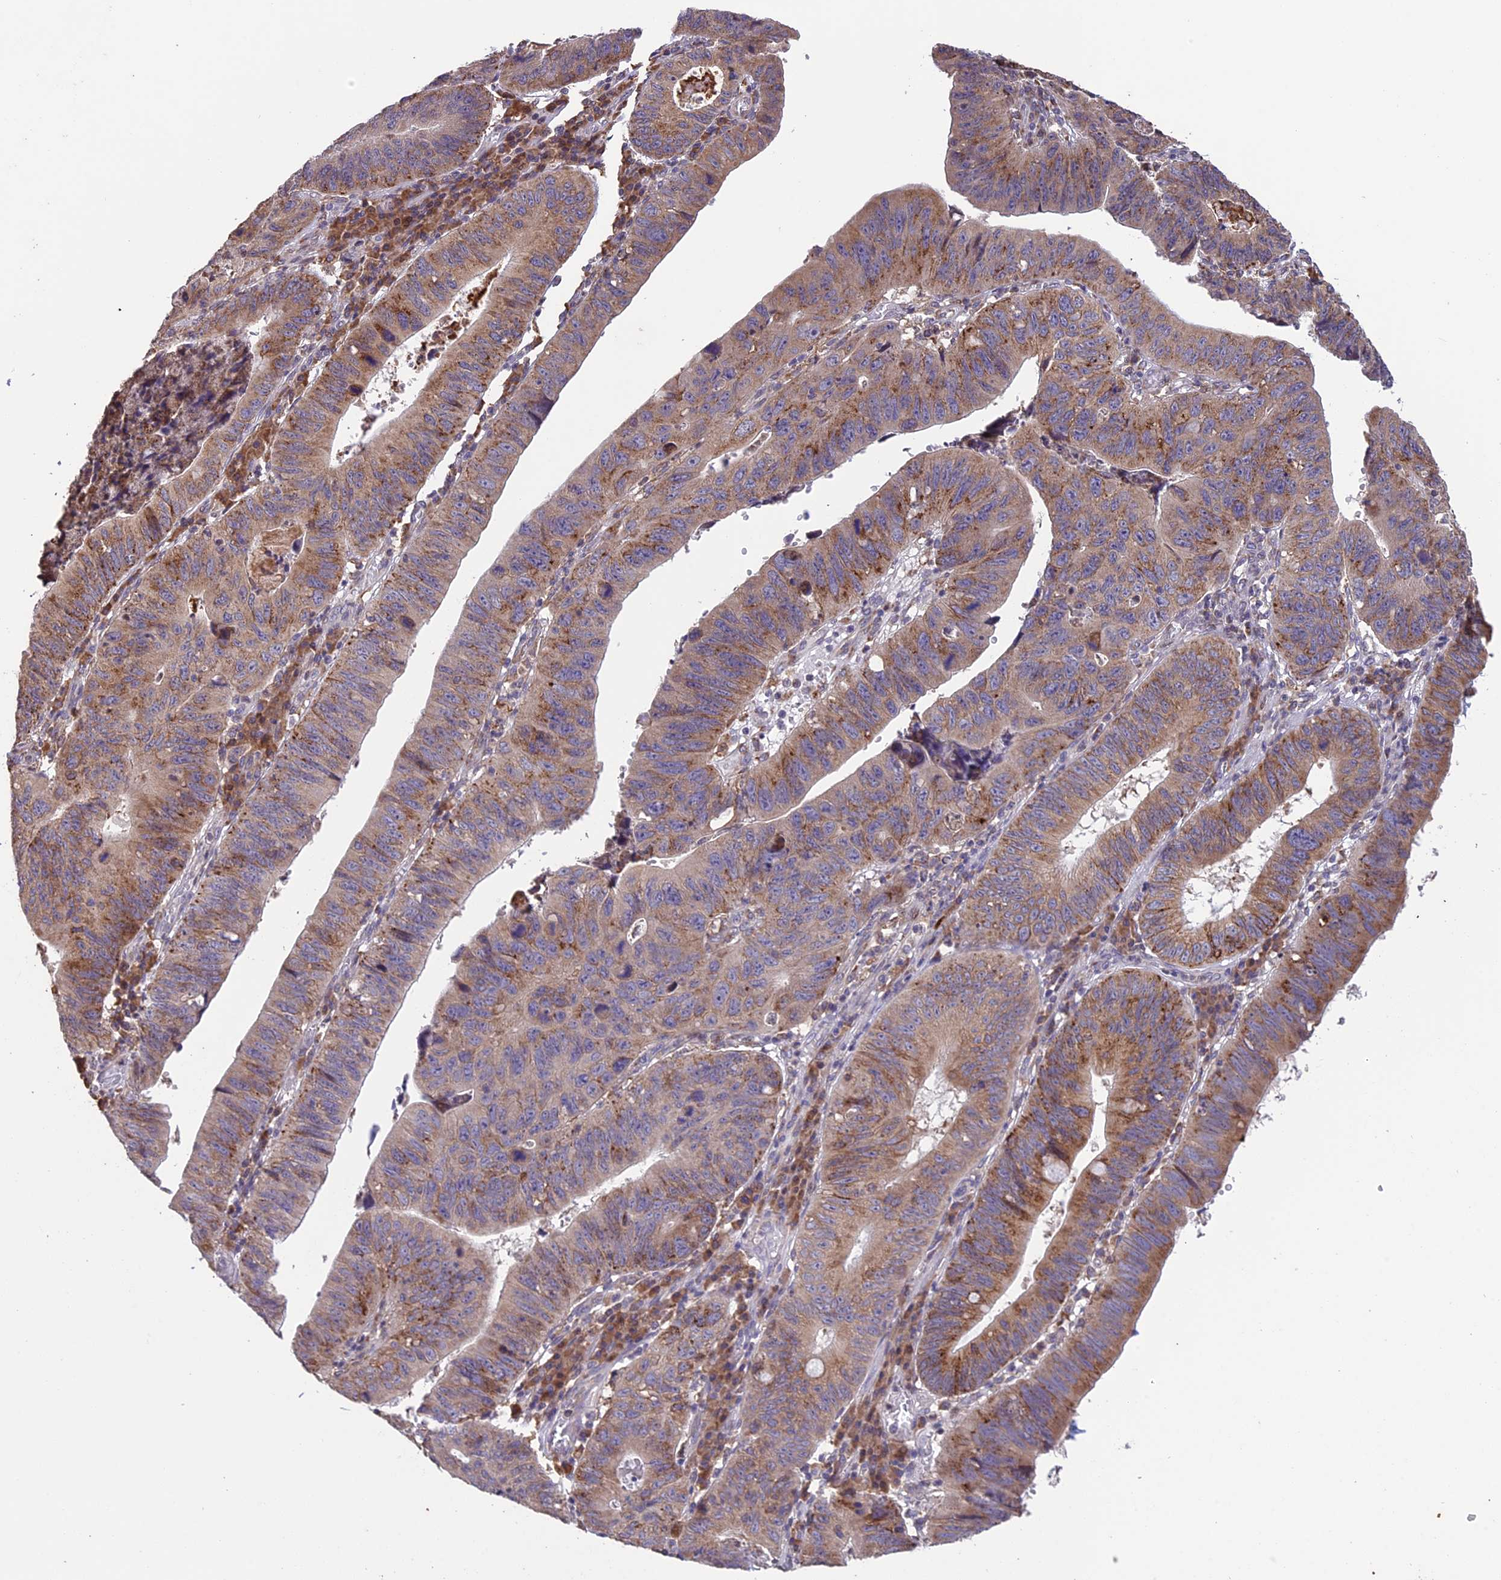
{"staining": {"intensity": "moderate", "quantity": "25%-75%", "location": "cytoplasmic/membranous"}, "tissue": "stomach cancer", "cell_type": "Tumor cells", "image_type": "cancer", "snomed": [{"axis": "morphology", "description": "Adenocarcinoma, NOS"}, {"axis": "topography", "description": "Stomach"}], "caption": "Stomach cancer (adenocarcinoma) stained with IHC shows moderate cytoplasmic/membranous positivity in about 25%-75% of tumor cells.", "gene": "DMRTA2", "patient": {"sex": "male", "age": 59}}